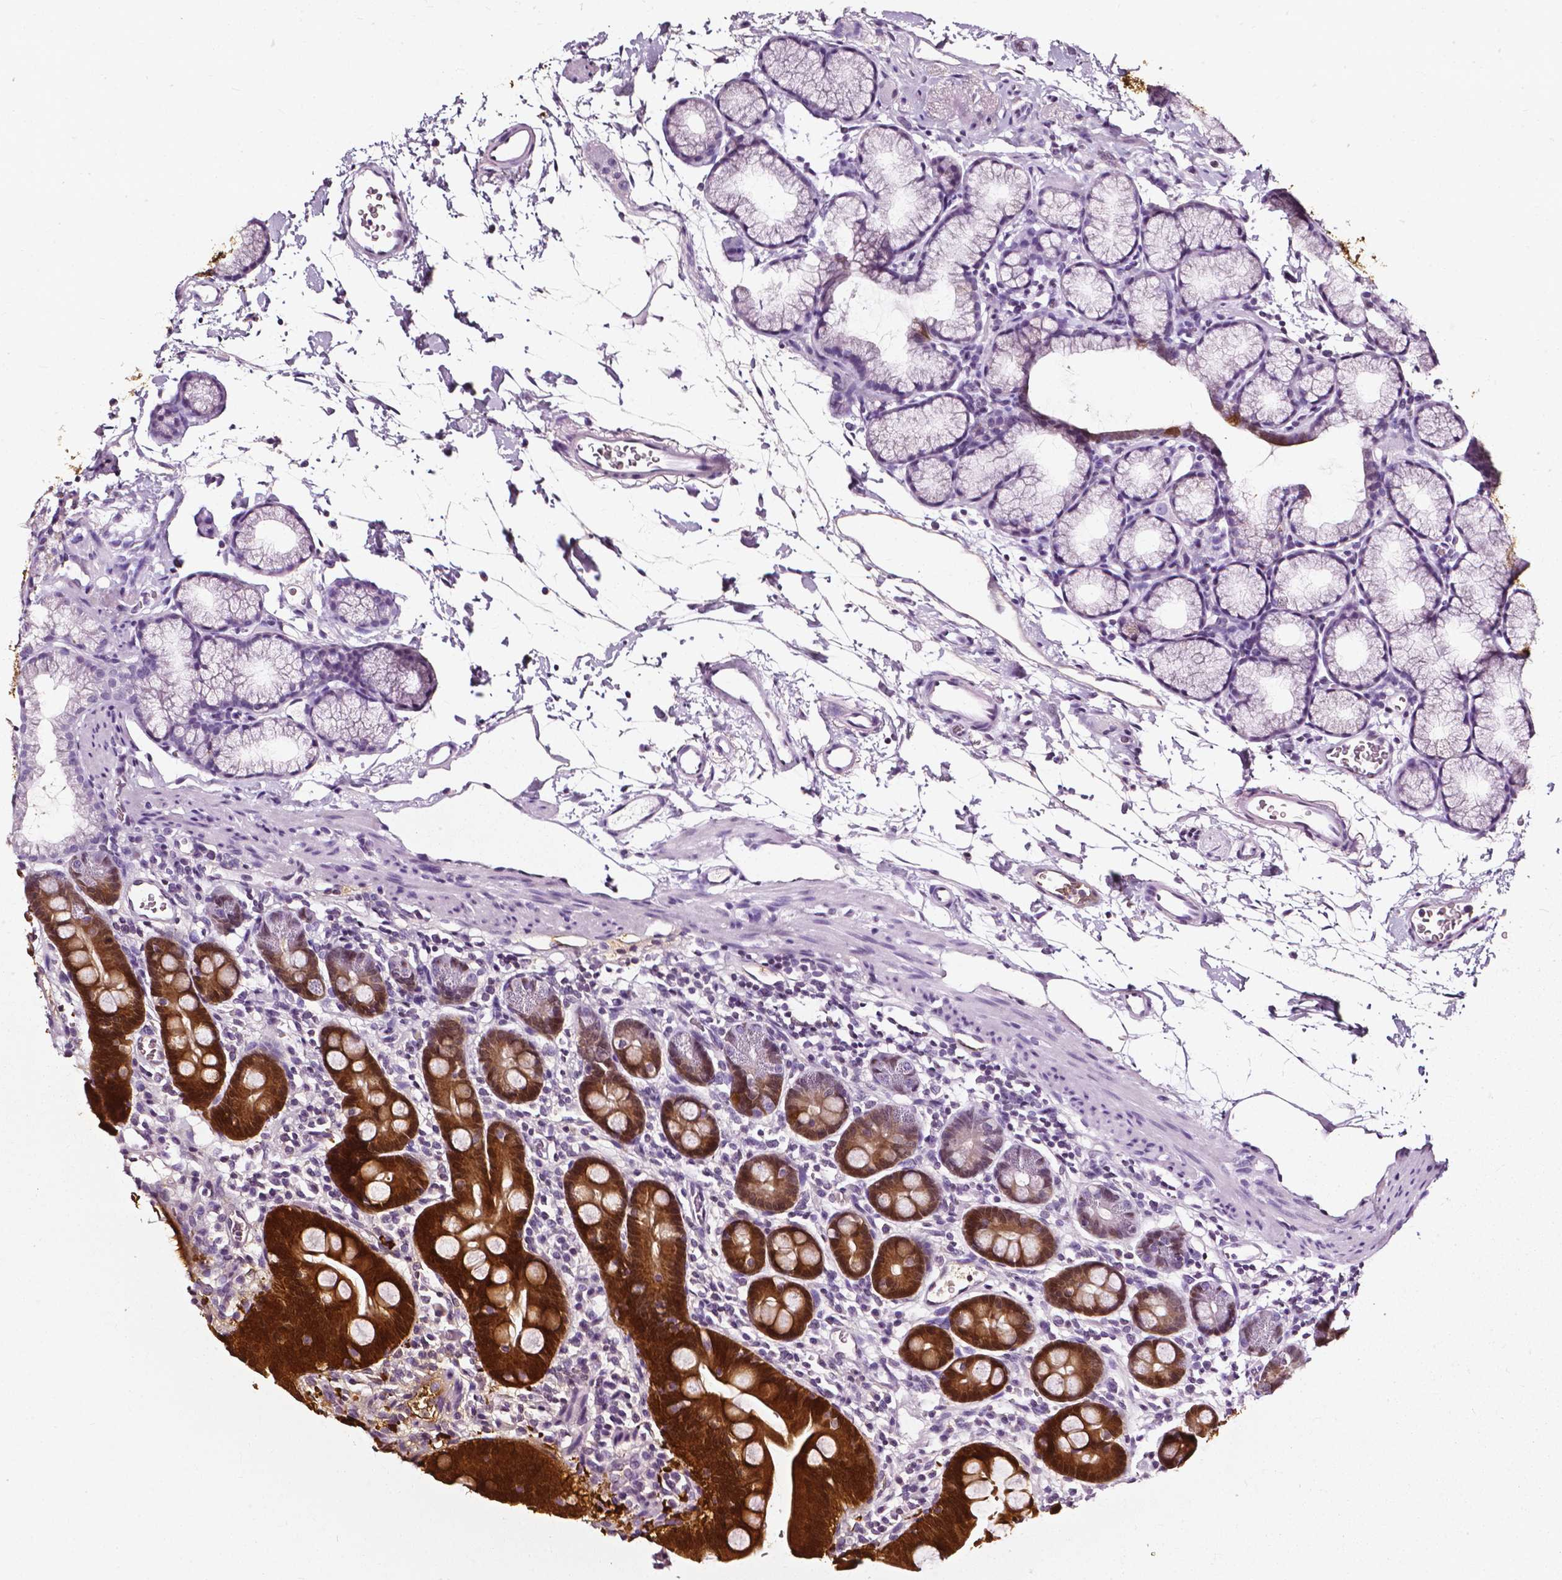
{"staining": {"intensity": "strong", "quantity": ">75%", "location": "cytoplasmic/membranous,nuclear"}, "tissue": "duodenum", "cell_type": "Glandular cells", "image_type": "normal", "snomed": [{"axis": "morphology", "description": "Normal tissue, NOS"}, {"axis": "topography", "description": "Duodenum"}], "caption": "Protein staining of unremarkable duodenum exhibits strong cytoplasmic/membranous,nuclear expression in approximately >75% of glandular cells.", "gene": "AKR1B10", "patient": {"sex": "male", "age": 59}}